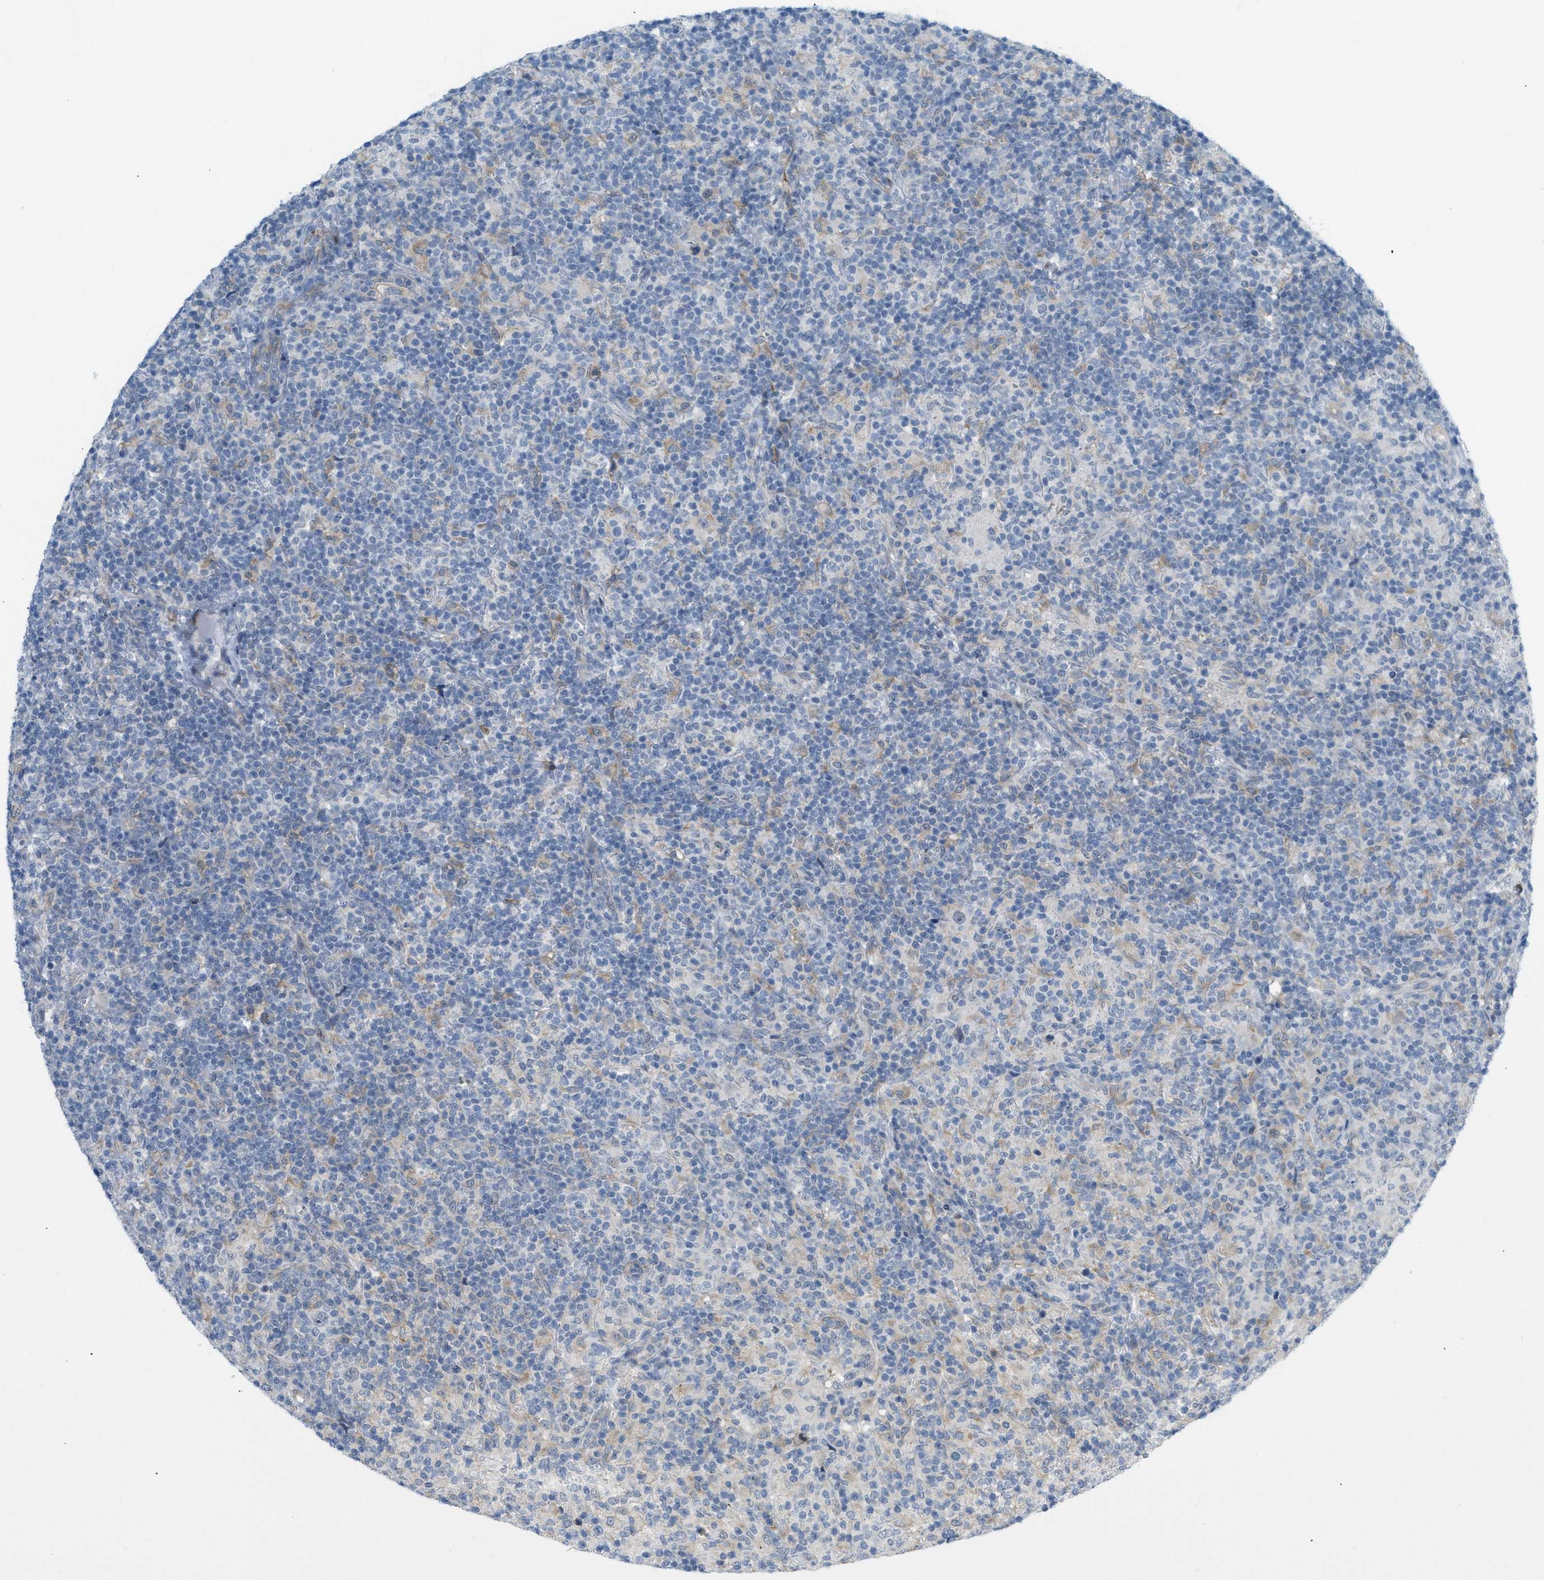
{"staining": {"intensity": "negative", "quantity": "none", "location": "none"}, "tissue": "lymphoma", "cell_type": "Tumor cells", "image_type": "cancer", "snomed": [{"axis": "morphology", "description": "Hodgkin's disease, NOS"}, {"axis": "topography", "description": "Lymph node"}], "caption": "This is an immunohistochemistry (IHC) image of human lymphoma. There is no positivity in tumor cells.", "gene": "ZNF408", "patient": {"sex": "male", "age": 70}}